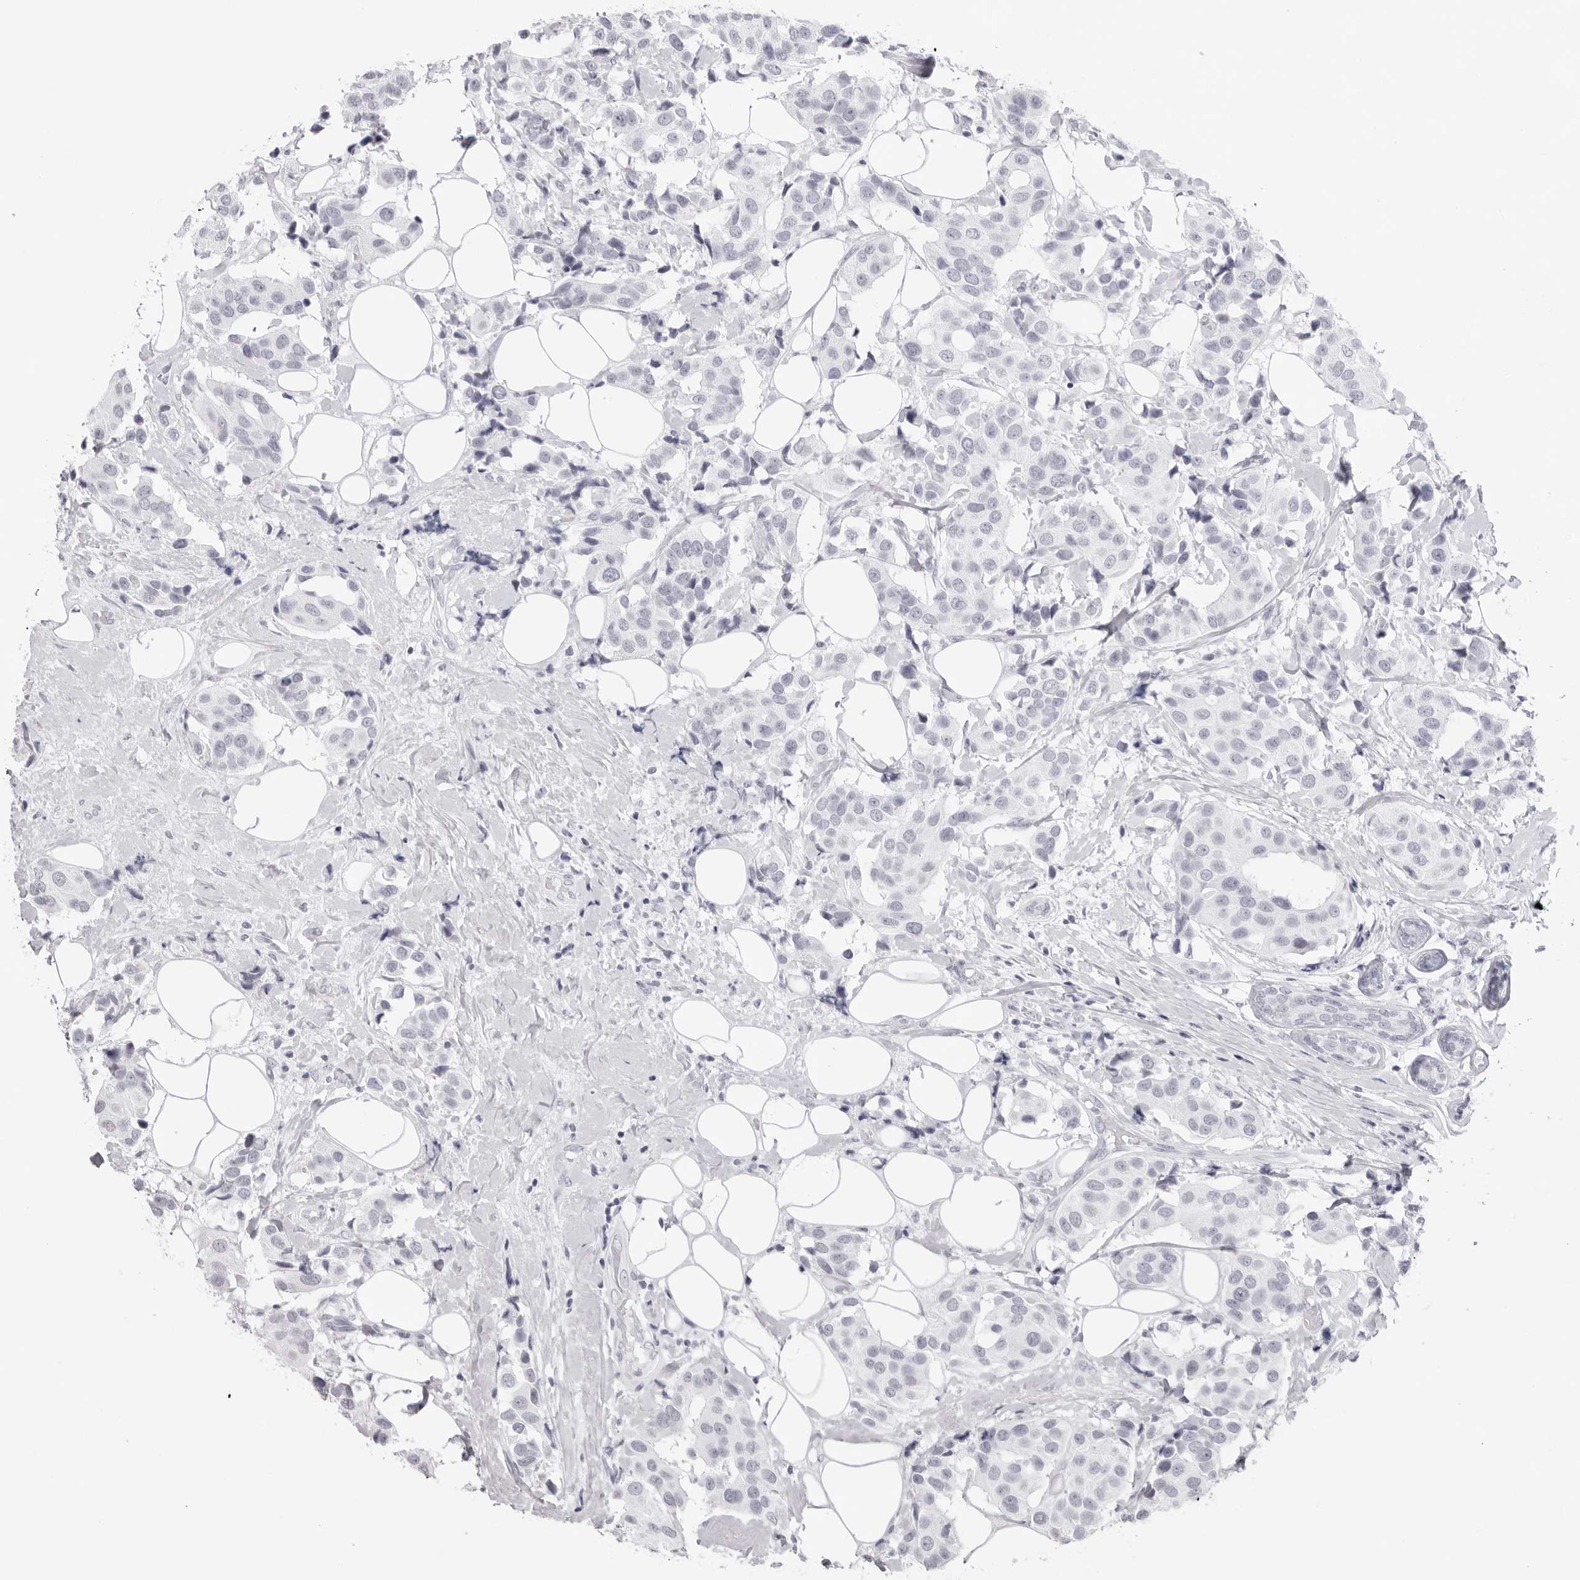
{"staining": {"intensity": "negative", "quantity": "none", "location": "none"}, "tissue": "breast cancer", "cell_type": "Tumor cells", "image_type": "cancer", "snomed": [{"axis": "morphology", "description": "Normal tissue, NOS"}, {"axis": "morphology", "description": "Duct carcinoma"}, {"axis": "topography", "description": "Breast"}], "caption": "Immunohistochemistry photomicrograph of neoplastic tissue: breast cancer (infiltrating ductal carcinoma) stained with DAB (3,3'-diaminobenzidine) shows no significant protein staining in tumor cells. Nuclei are stained in blue.", "gene": "KLK12", "patient": {"sex": "female", "age": 39}}